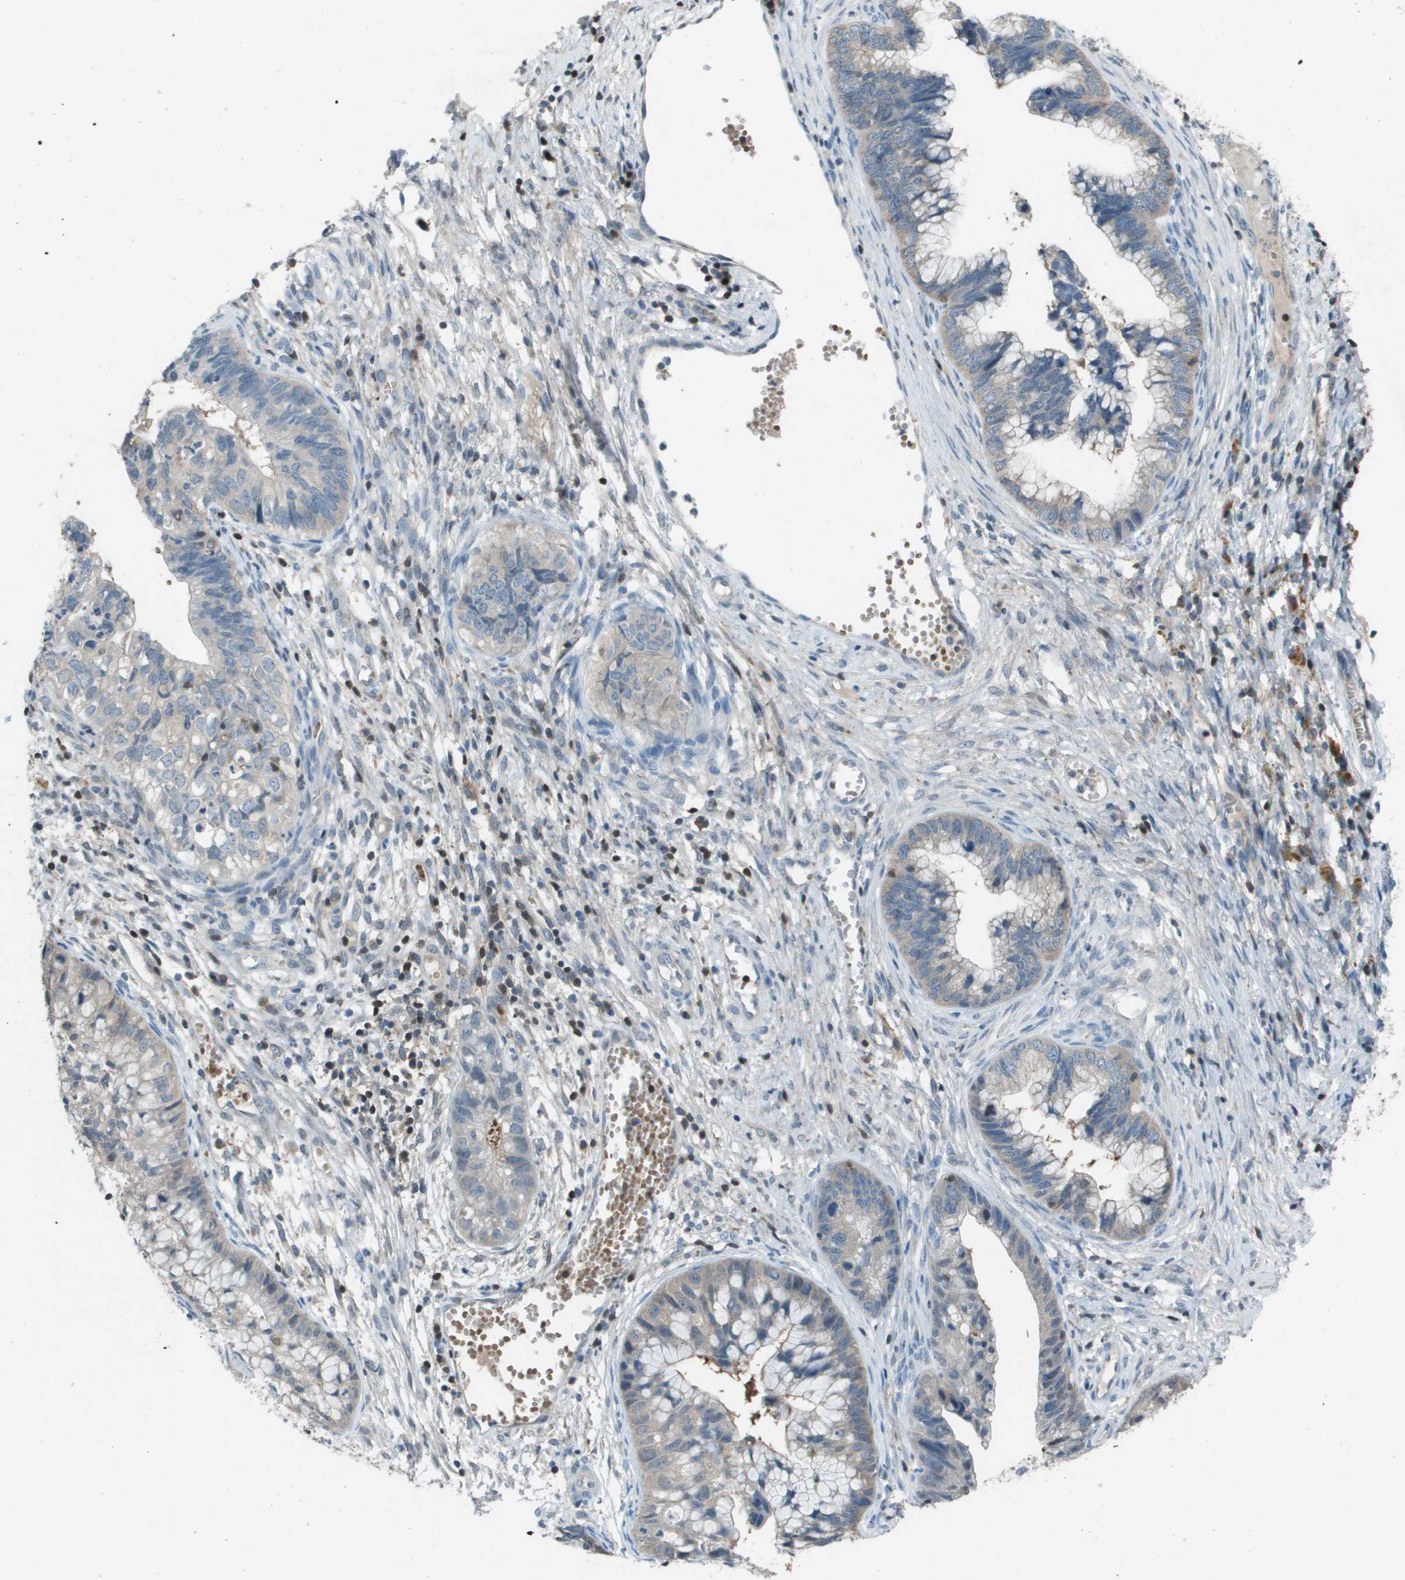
{"staining": {"intensity": "weak", "quantity": "25%-75%", "location": "cytoplasmic/membranous"}, "tissue": "cervical cancer", "cell_type": "Tumor cells", "image_type": "cancer", "snomed": [{"axis": "morphology", "description": "Adenocarcinoma, NOS"}, {"axis": "topography", "description": "Cervix"}], "caption": "Protein expression analysis of cervical cancer displays weak cytoplasmic/membranous positivity in about 25%-75% of tumor cells.", "gene": "CAMK4", "patient": {"sex": "female", "age": 44}}